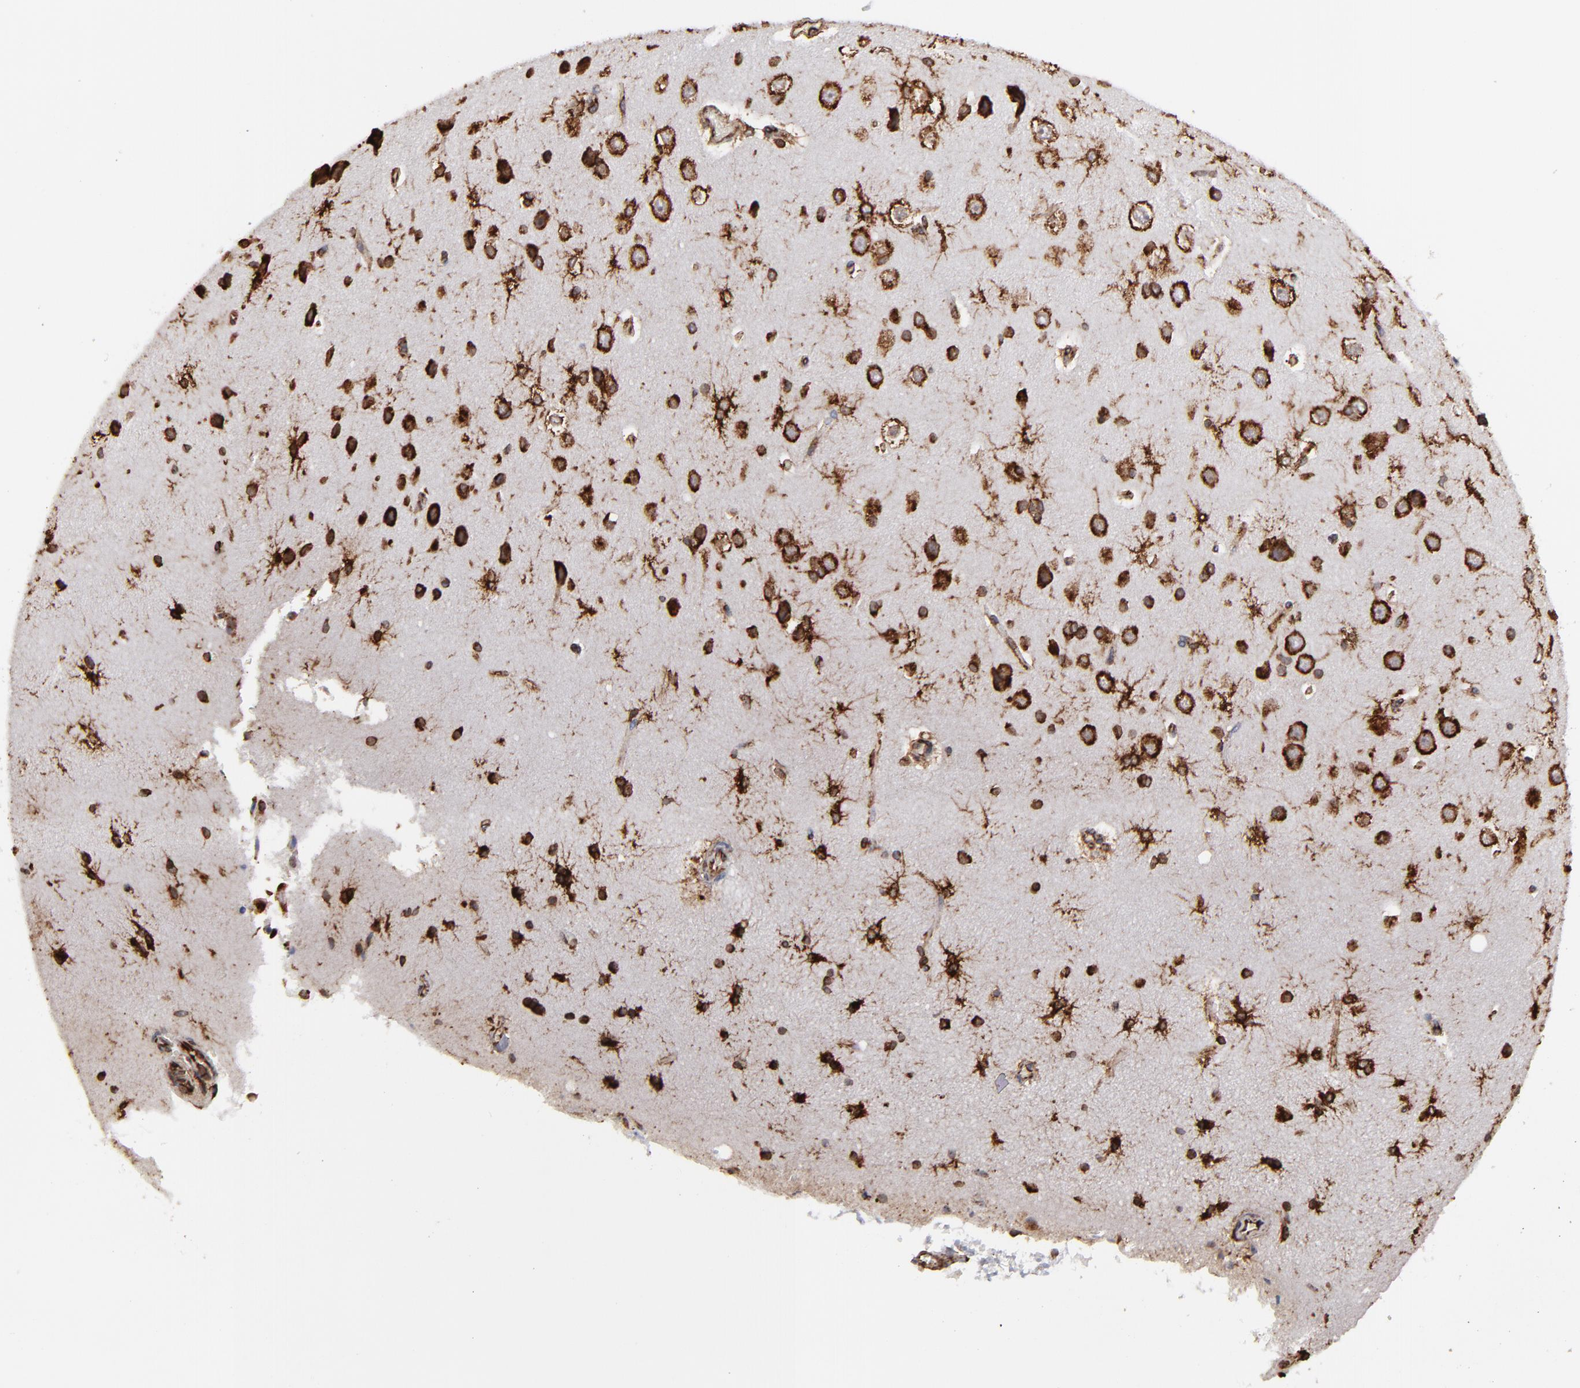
{"staining": {"intensity": "strong", "quantity": ">75%", "location": "cytoplasmic/membranous"}, "tissue": "cerebral cortex", "cell_type": "Endothelial cells", "image_type": "normal", "snomed": [{"axis": "morphology", "description": "Normal tissue, NOS"}, {"axis": "topography", "description": "Cerebral cortex"}], "caption": "Unremarkable cerebral cortex exhibits strong cytoplasmic/membranous positivity in approximately >75% of endothelial cells.", "gene": "KTN1", "patient": {"sex": "female", "age": 45}}